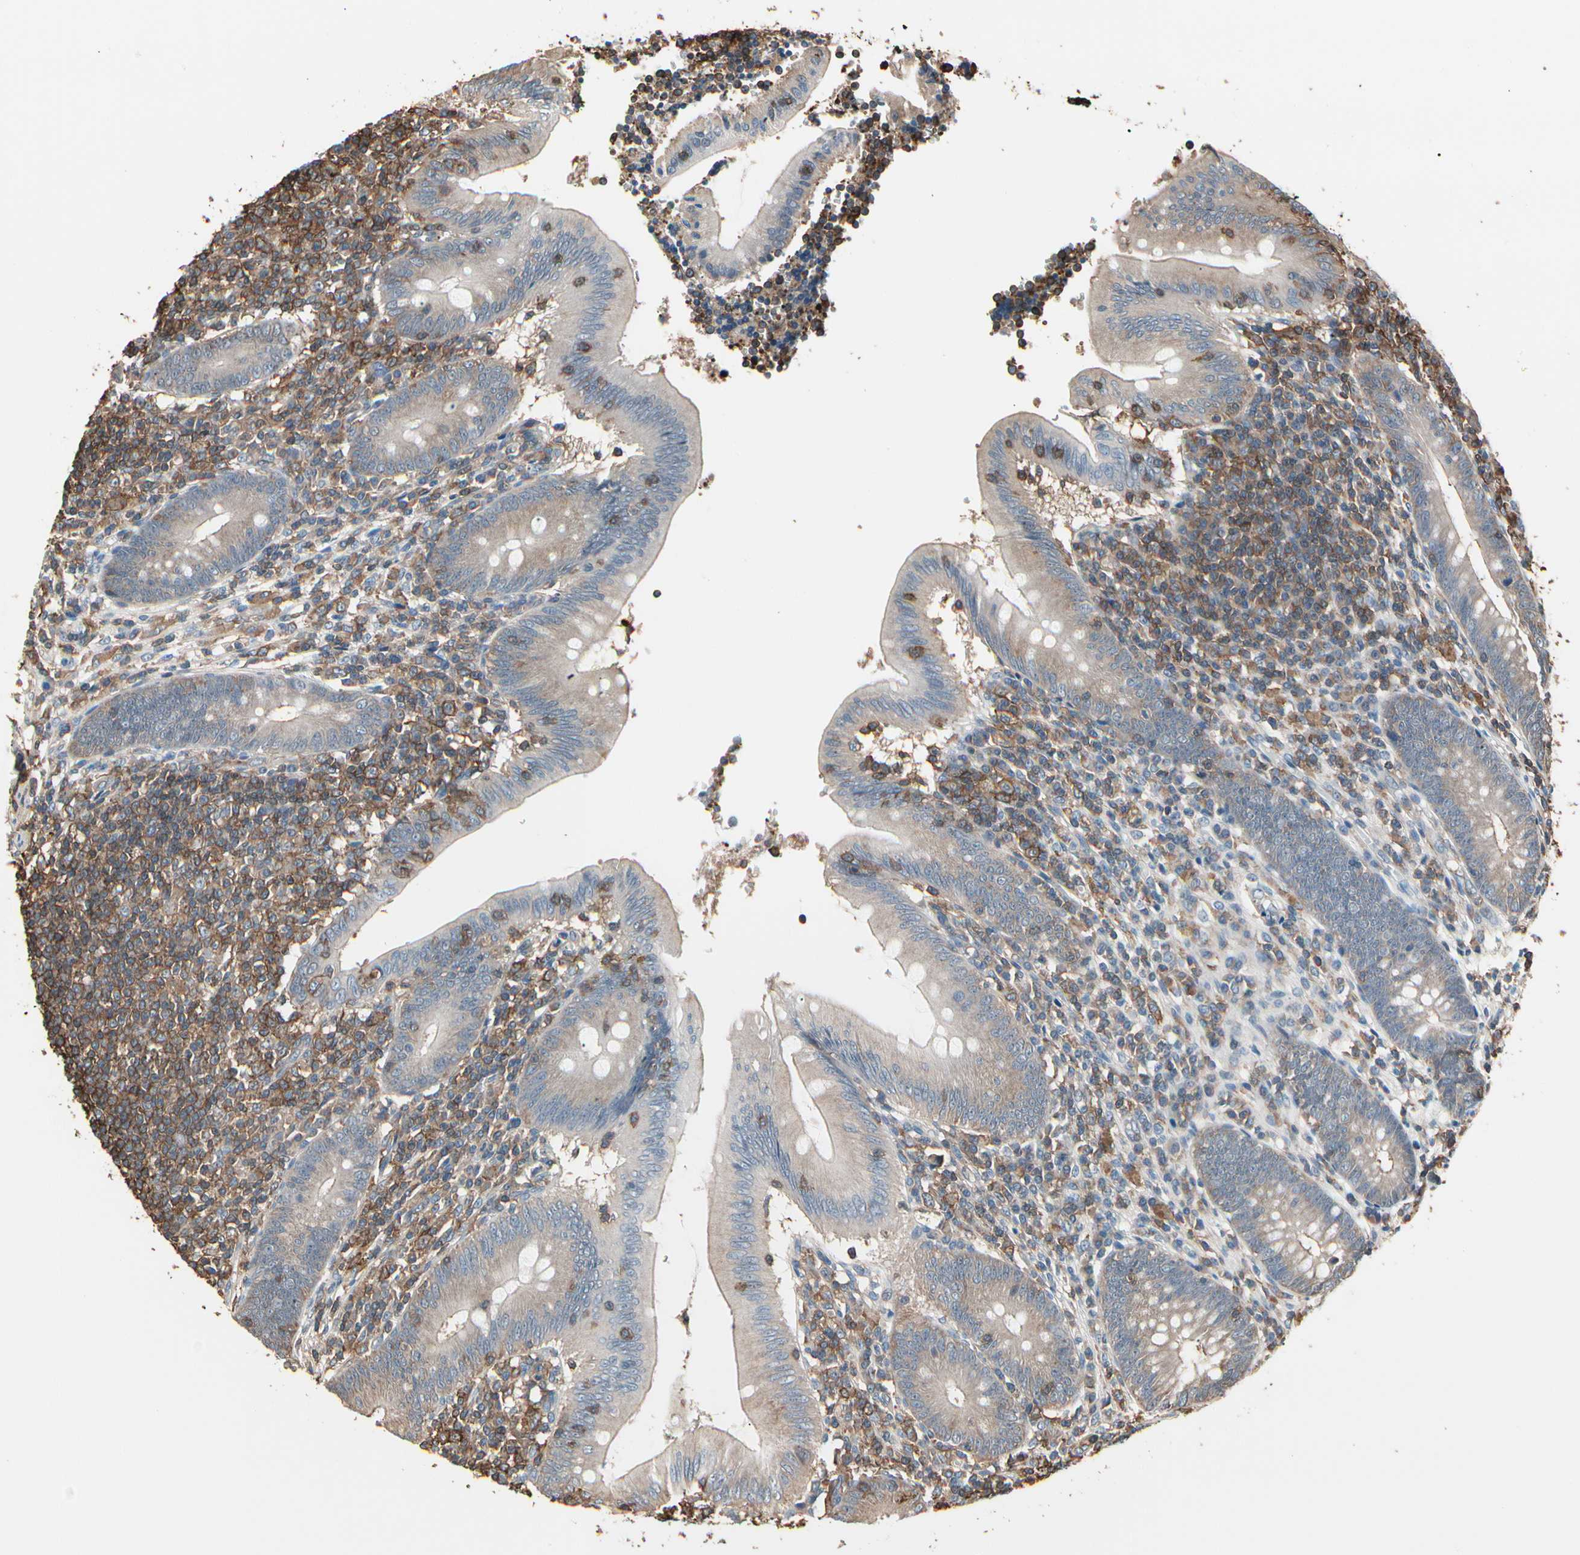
{"staining": {"intensity": "weak", "quantity": "25%-75%", "location": "cytoplasmic/membranous"}, "tissue": "appendix", "cell_type": "Glandular cells", "image_type": "normal", "snomed": [{"axis": "morphology", "description": "Normal tissue, NOS"}, {"axis": "morphology", "description": "Inflammation, NOS"}, {"axis": "topography", "description": "Appendix"}], "caption": "A brown stain shows weak cytoplasmic/membranous positivity of a protein in glandular cells of normal human appendix.", "gene": "MAPK13", "patient": {"sex": "male", "age": 46}}